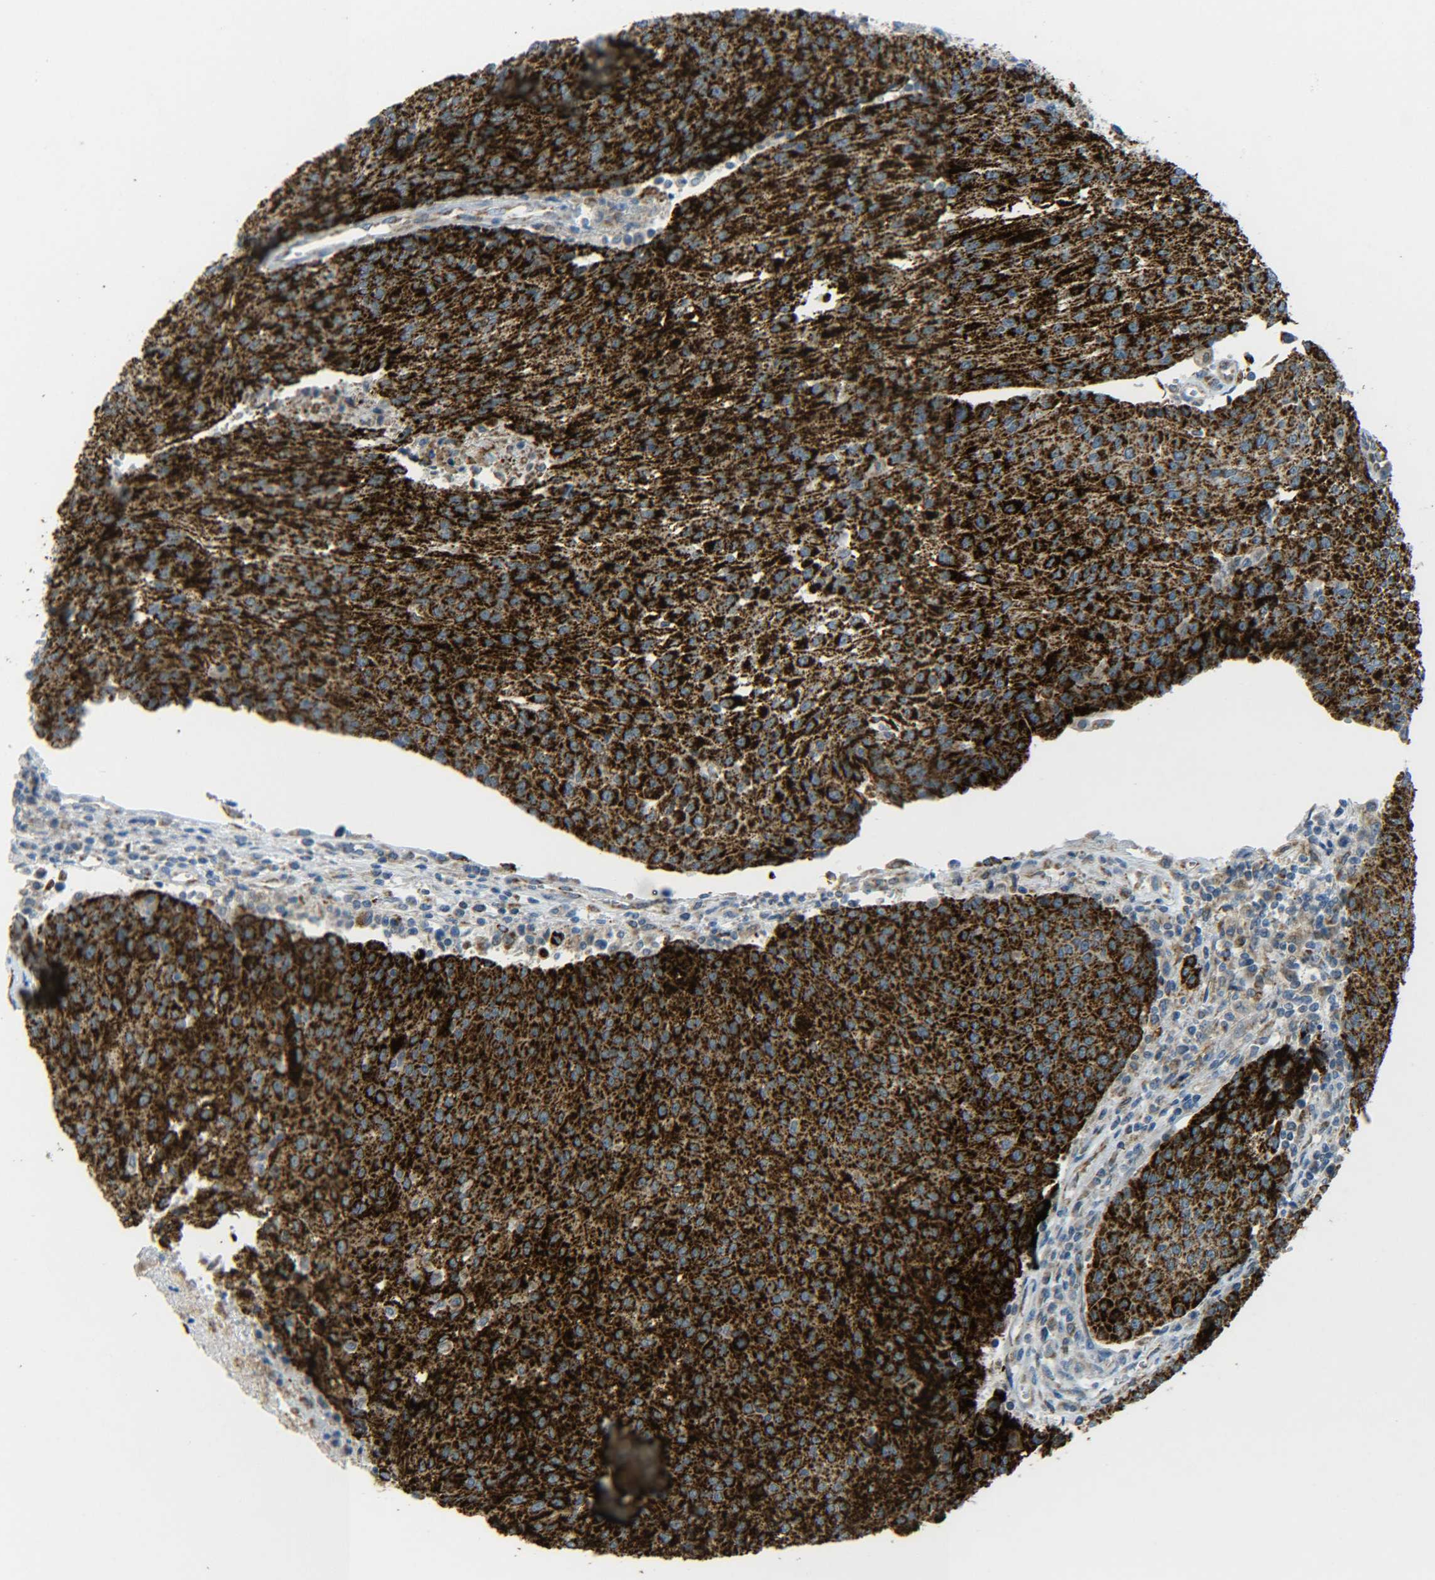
{"staining": {"intensity": "strong", "quantity": ">75%", "location": "cytoplasmic/membranous"}, "tissue": "urothelial cancer", "cell_type": "Tumor cells", "image_type": "cancer", "snomed": [{"axis": "morphology", "description": "Urothelial carcinoma, High grade"}, {"axis": "topography", "description": "Urinary bladder"}], "caption": "An immunohistochemistry image of tumor tissue is shown. Protein staining in brown labels strong cytoplasmic/membranous positivity in urothelial carcinoma (high-grade) within tumor cells. (Stains: DAB (3,3'-diaminobenzidine) in brown, nuclei in blue, Microscopy: brightfield microscopy at high magnification).", "gene": "CYB5R1", "patient": {"sex": "female", "age": 85}}